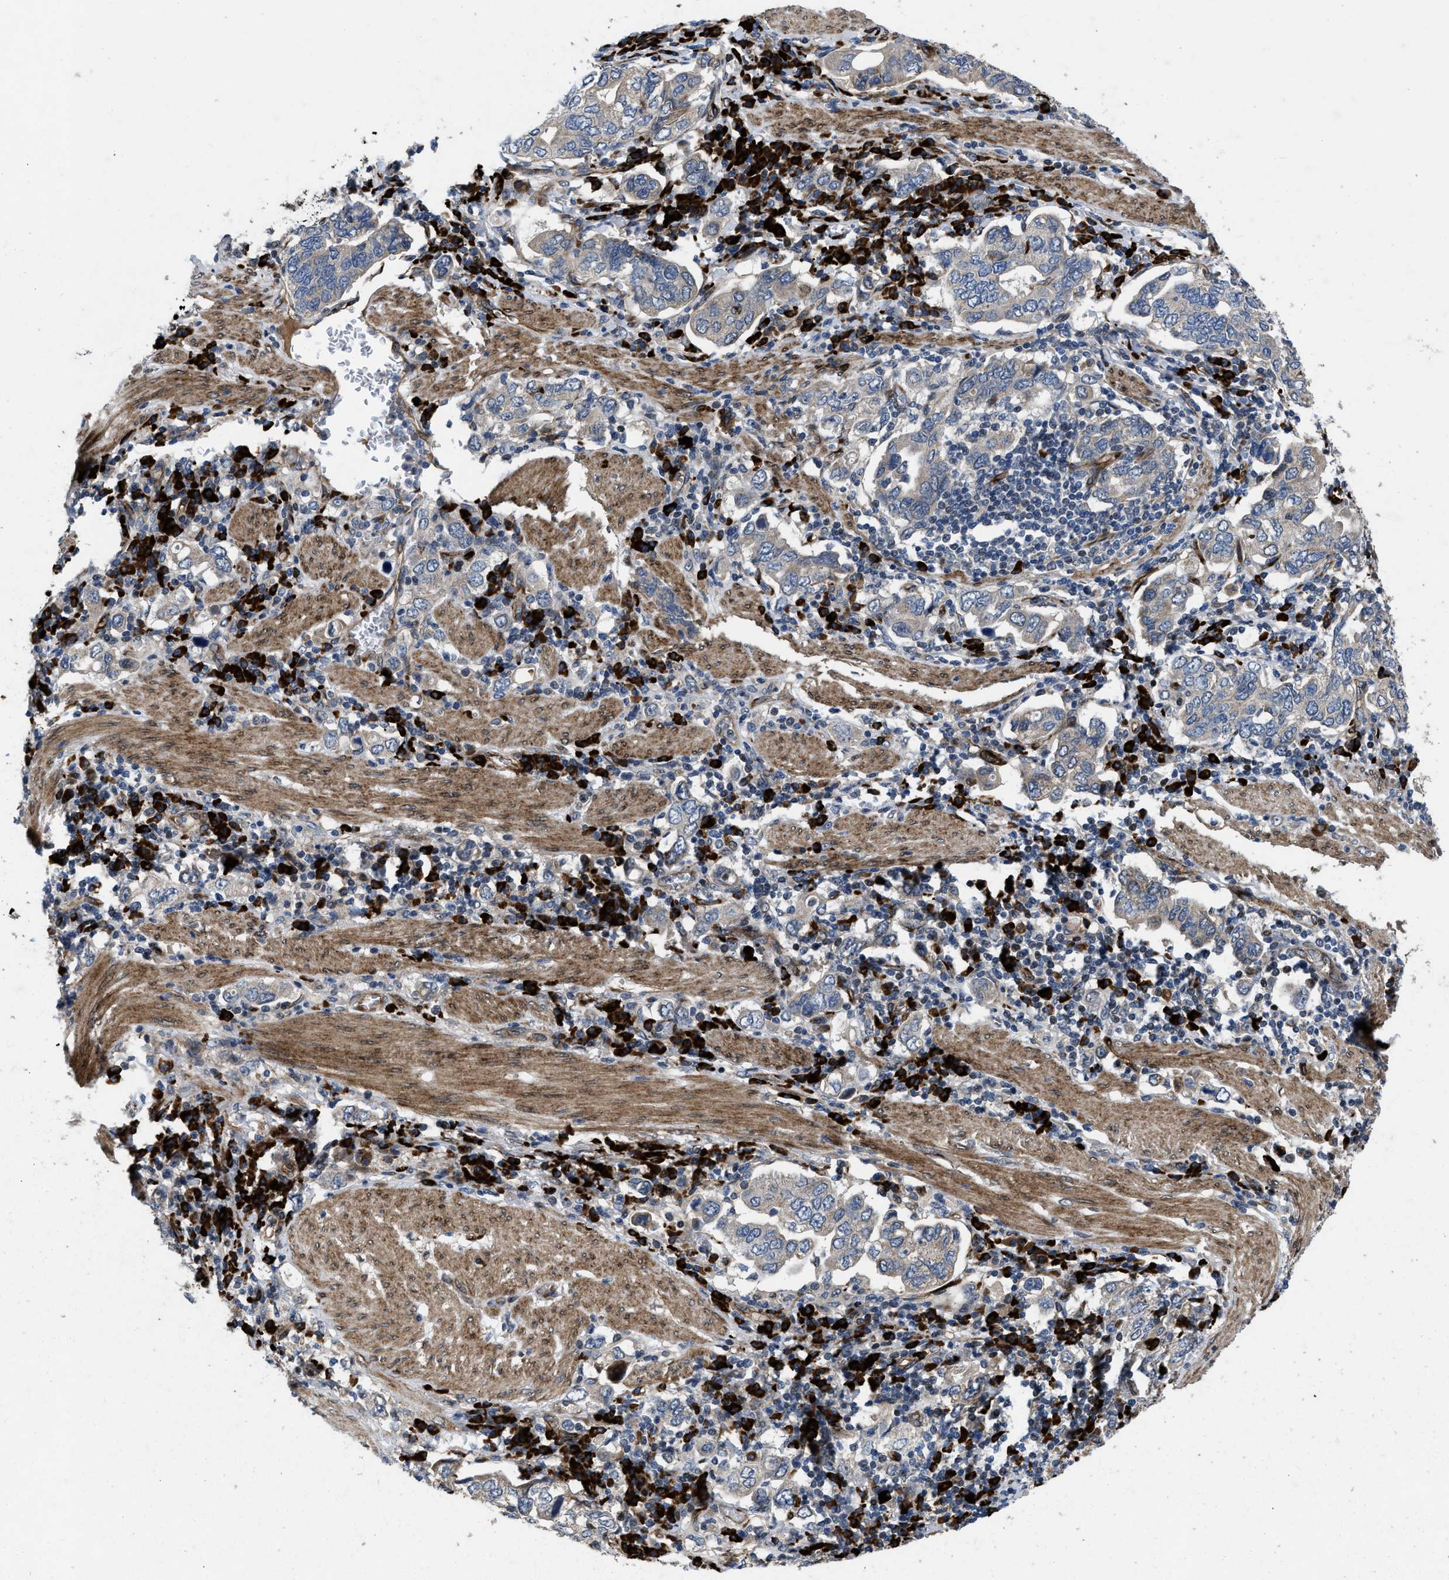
{"staining": {"intensity": "negative", "quantity": "none", "location": "none"}, "tissue": "stomach cancer", "cell_type": "Tumor cells", "image_type": "cancer", "snomed": [{"axis": "morphology", "description": "Adenocarcinoma, NOS"}, {"axis": "topography", "description": "Stomach, upper"}], "caption": "There is no significant staining in tumor cells of adenocarcinoma (stomach). (Brightfield microscopy of DAB (3,3'-diaminobenzidine) immunohistochemistry (IHC) at high magnification).", "gene": "HSPA12B", "patient": {"sex": "male", "age": 62}}